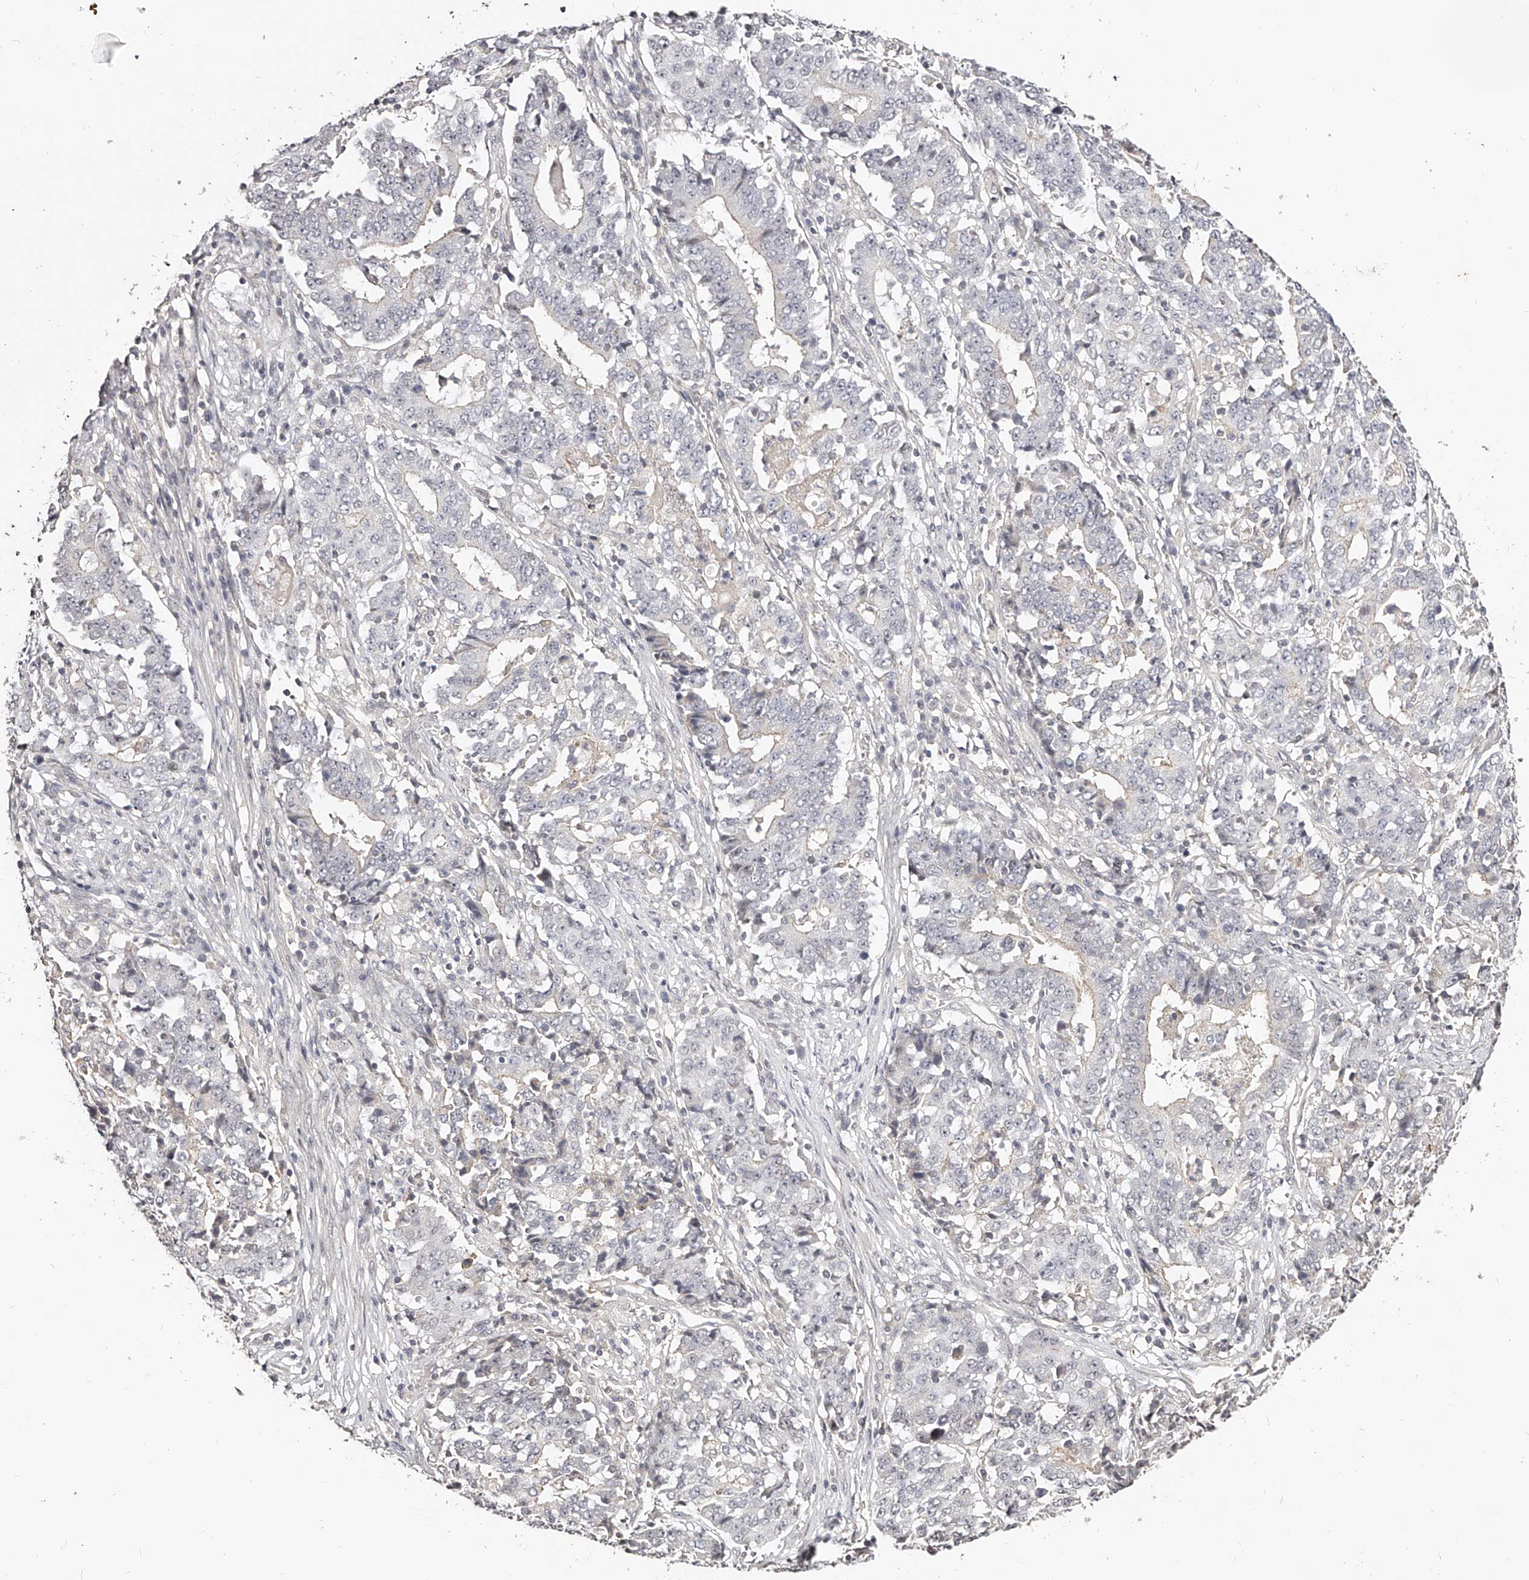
{"staining": {"intensity": "negative", "quantity": "none", "location": "none"}, "tissue": "stomach cancer", "cell_type": "Tumor cells", "image_type": "cancer", "snomed": [{"axis": "morphology", "description": "Adenocarcinoma, NOS"}, {"axis": "topography", "description": "Stomach"}], "caption": "Immunohistochemistry photomicrograph of human adenocarcinoma (stomach) stained for a protein (brown), which exhibits no positivity in tumor cells. (Immunohistochemistry, brightfield microscopy, high magnification).", "gene": "ZNF789", "patient": {"sex": "male", "age": 59}}